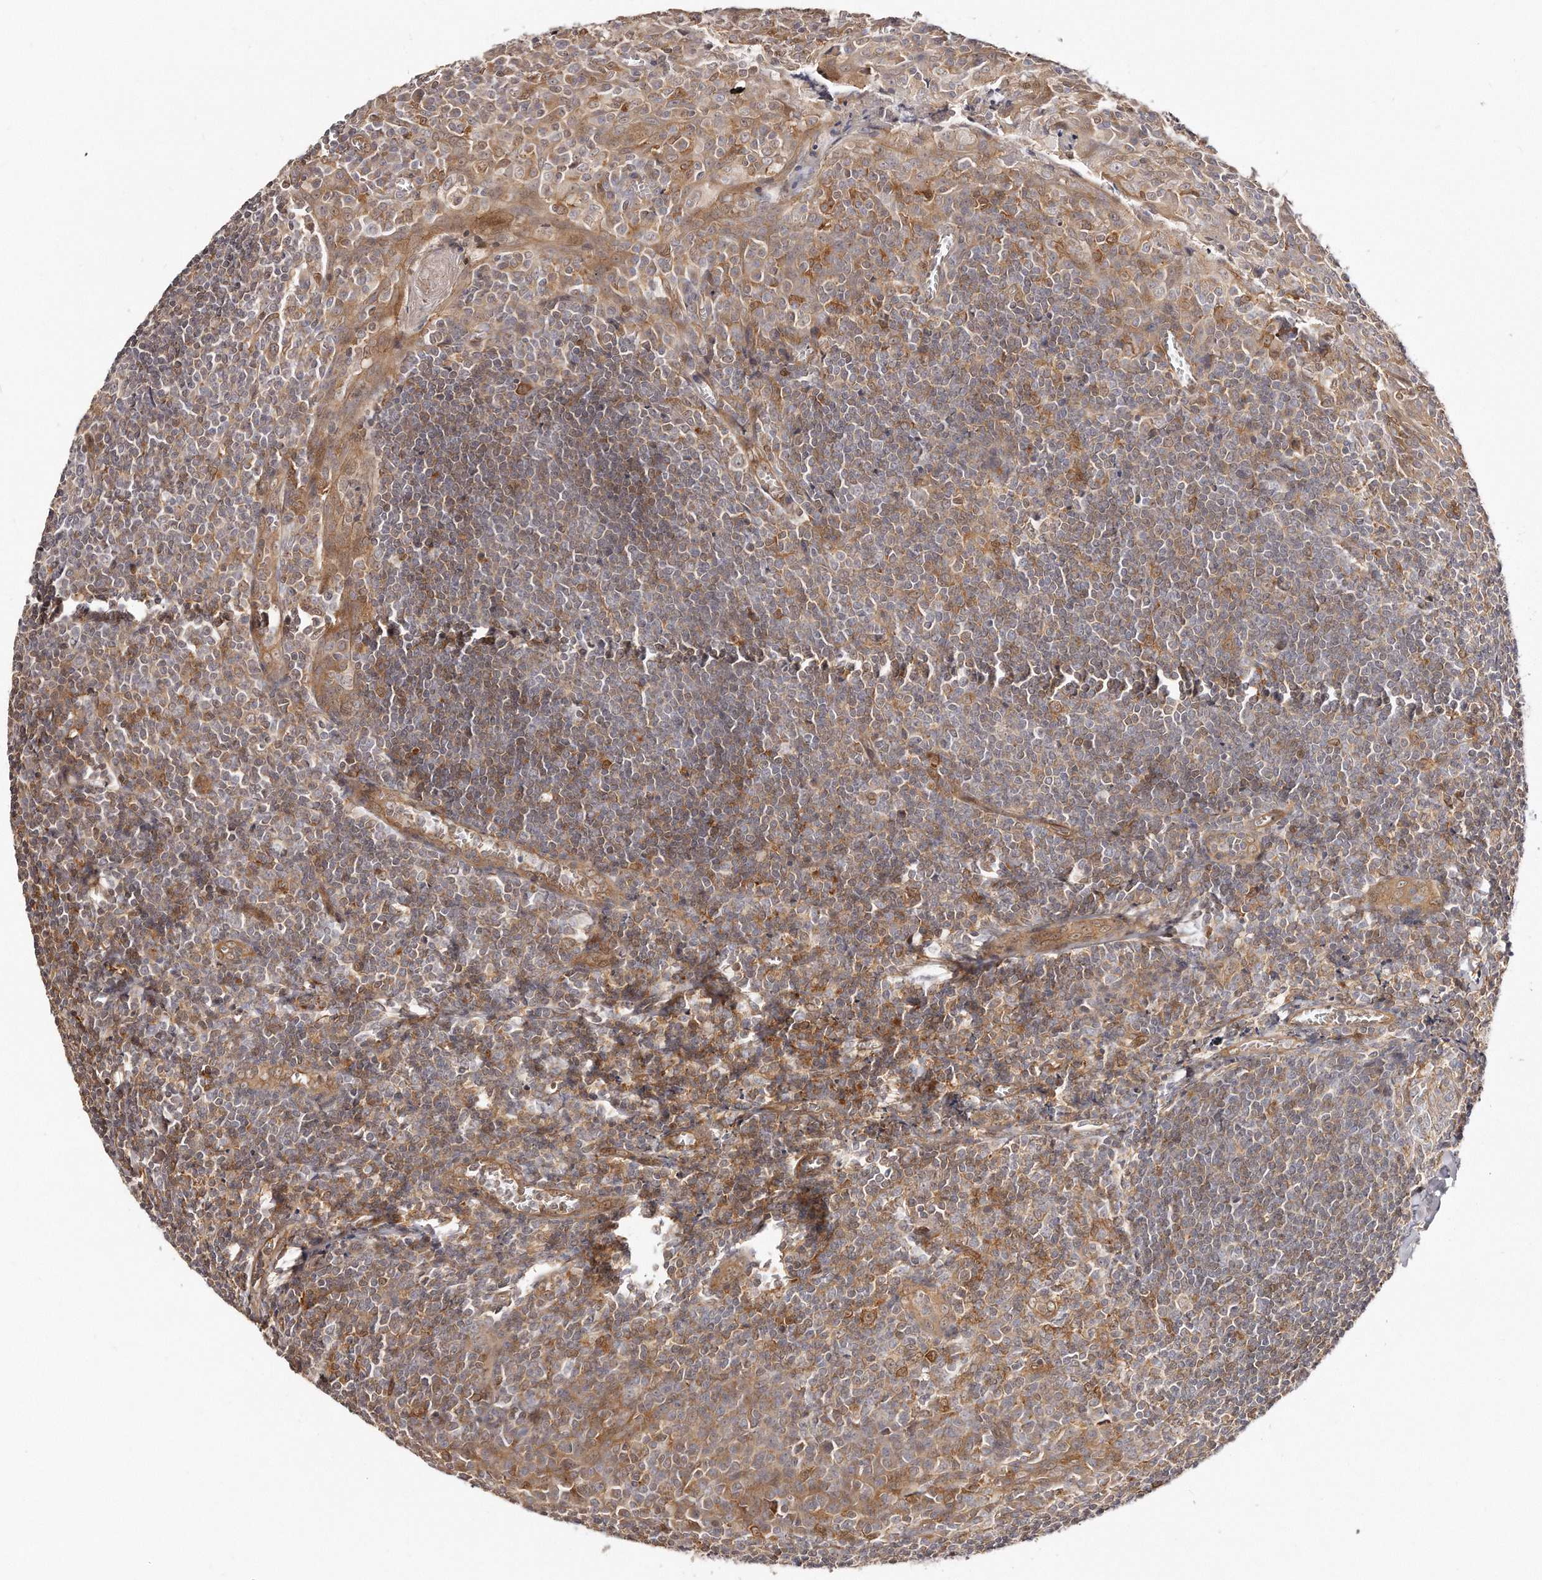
{"staining": {"intensity": "negative", "quantity": "none", "location": "none"}, "tissue": "tonsil", "cell_type": "Germinal center cells", "image_type": "normal", "snomed": [{"axis": "morphology", "description": "Normal tissue, NOS"}, {"axis": "topography", "description": "Tonsil"}], "caption": "Immunohistochemistry micrograph of benign human tonsil stained for a protein (brown), which reveals no staining in germinal center cells.", "gene": "GBP4", "patient": {"sex": "male", "age": 27}}